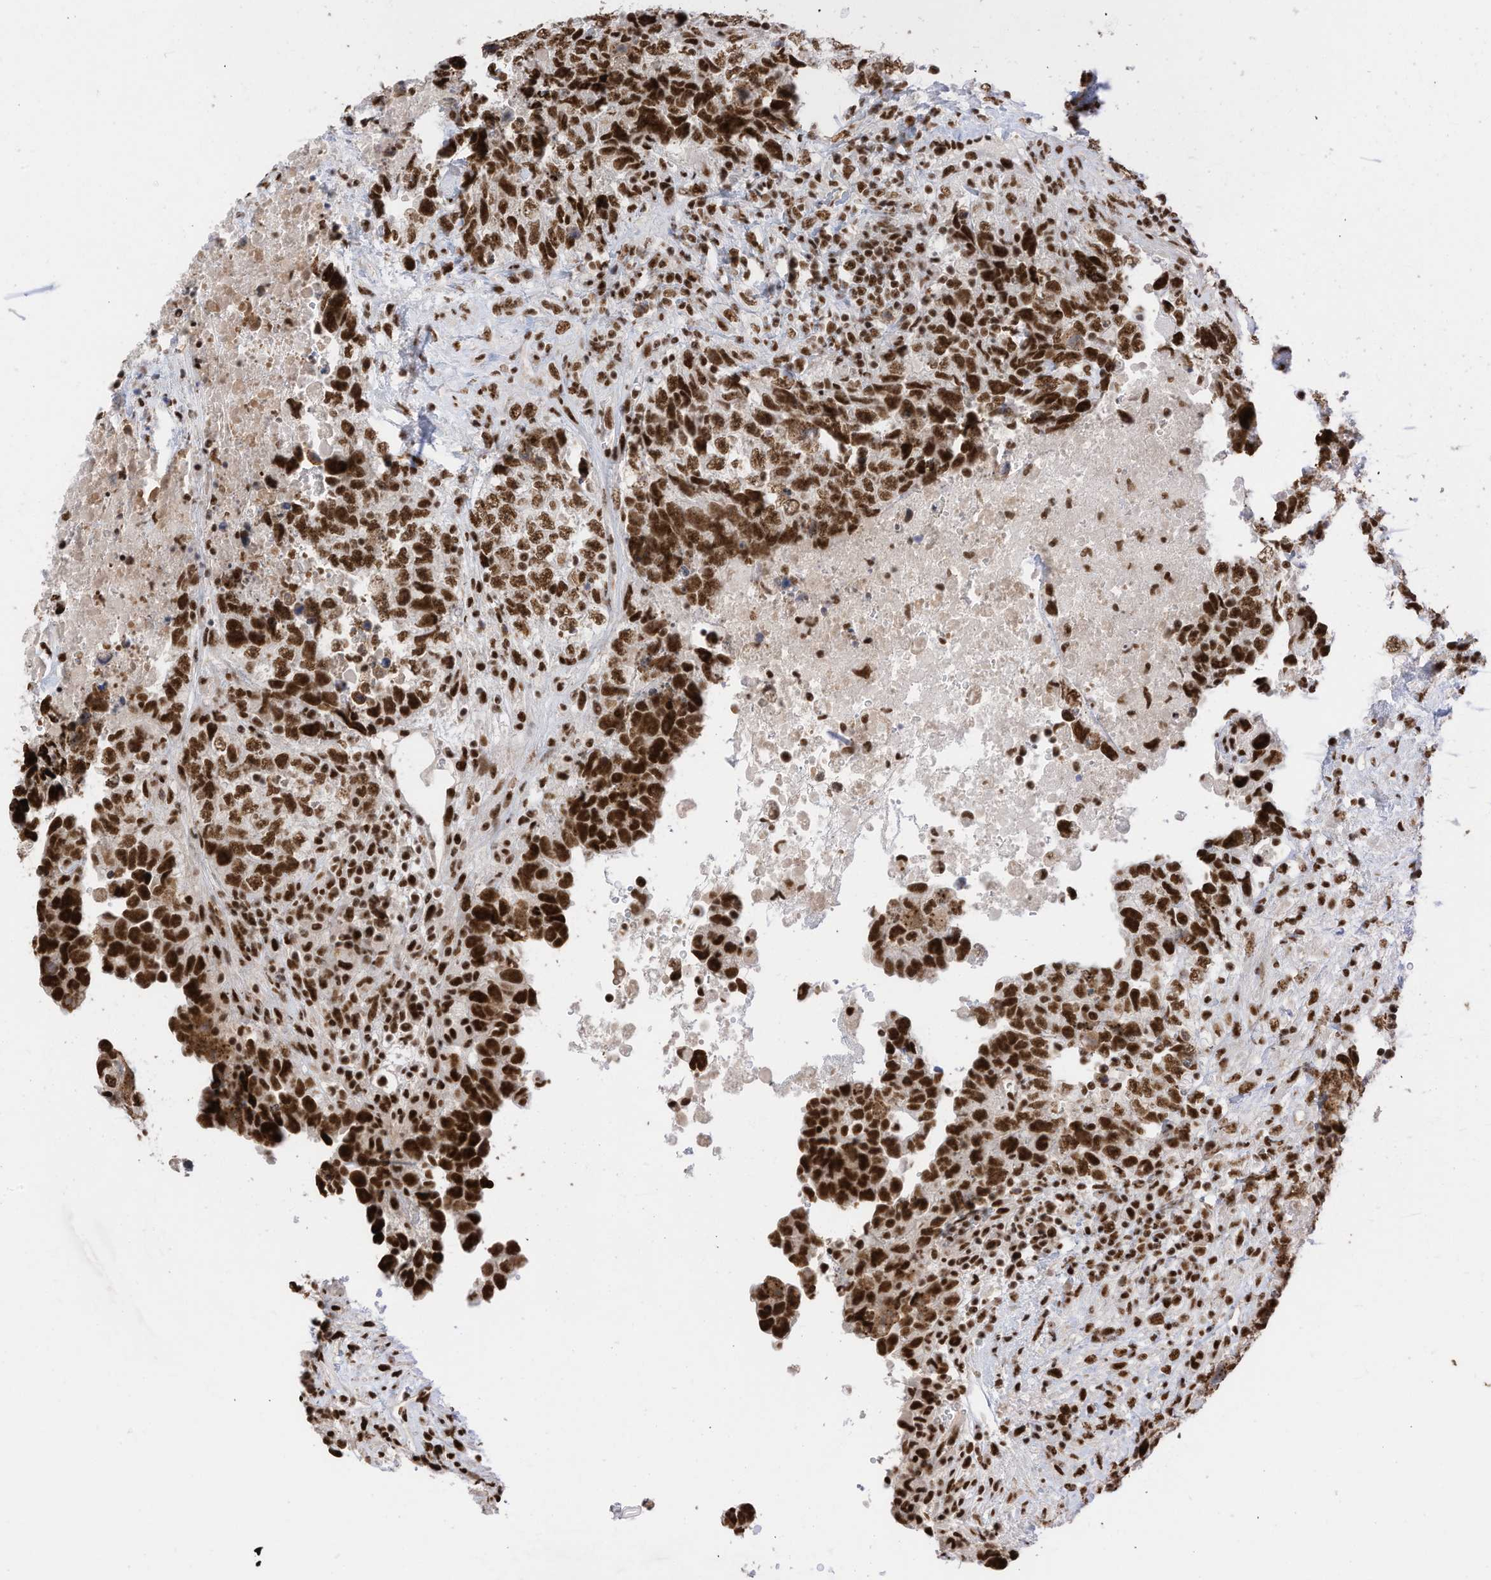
{"staining": {"intensity": "strong", "quantity": ">75%", "location": "nuclear"}, "tissue": "testis cancer", "cell_type": "Tumor cells", "image_type": "cancer", "snomed": [{"axis": "morphology", "description": "Carcinoma, Embryonal, NOS"}, {"axis": "topography", "description": "Testis"}], "caption": "High-magnification brightfield microscopy of testis cancer (embryonal carcinoma) stained with DAB (brown) and counterstained with hematoxylin (blue). tumor cells exhibit strong nuclear staining is identified in about>75% of cells. Nuclei are stained in blue.", "gene": "SF3A3", "patient": {"sex": "male", "age": 37}}